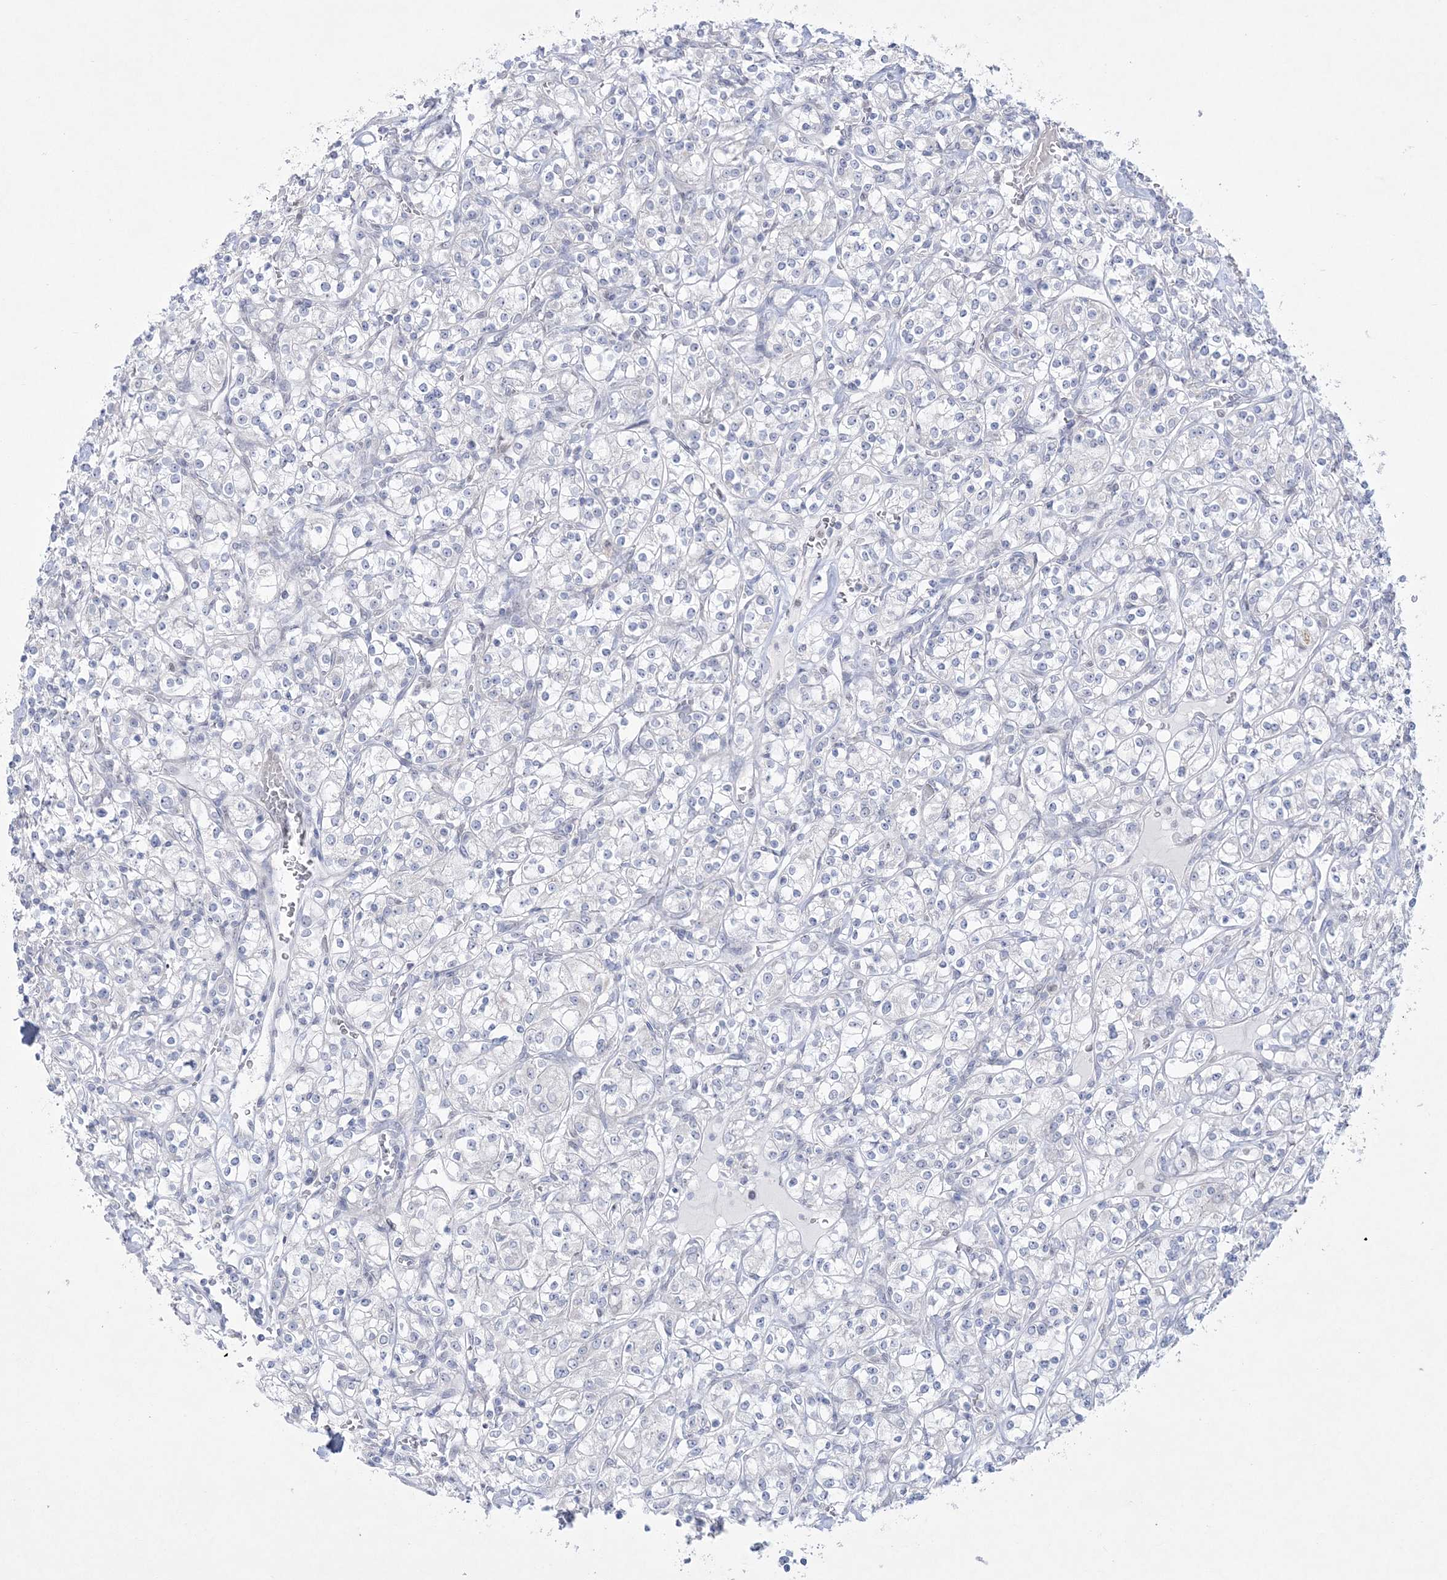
{"staining": {"intensity": "negative", "quantity": "none", "location": "none"}, "tissue": "renal cancer", "cell_type": "Tumor cells", "image_type": "cancer", "snomed": [{"axis": "morphology", "description": "Adenocarcinoma, NOS"}, {"axis": "topography", "description": "Kidney"}], "caption": "A high-resolution micrograph shows immunohistochemistry staining of adenocarcinoma (renal), which shows no significant staining in tumor cells.", "gene": "WDR27", "patient": {"sex": "male", "age": 77}}